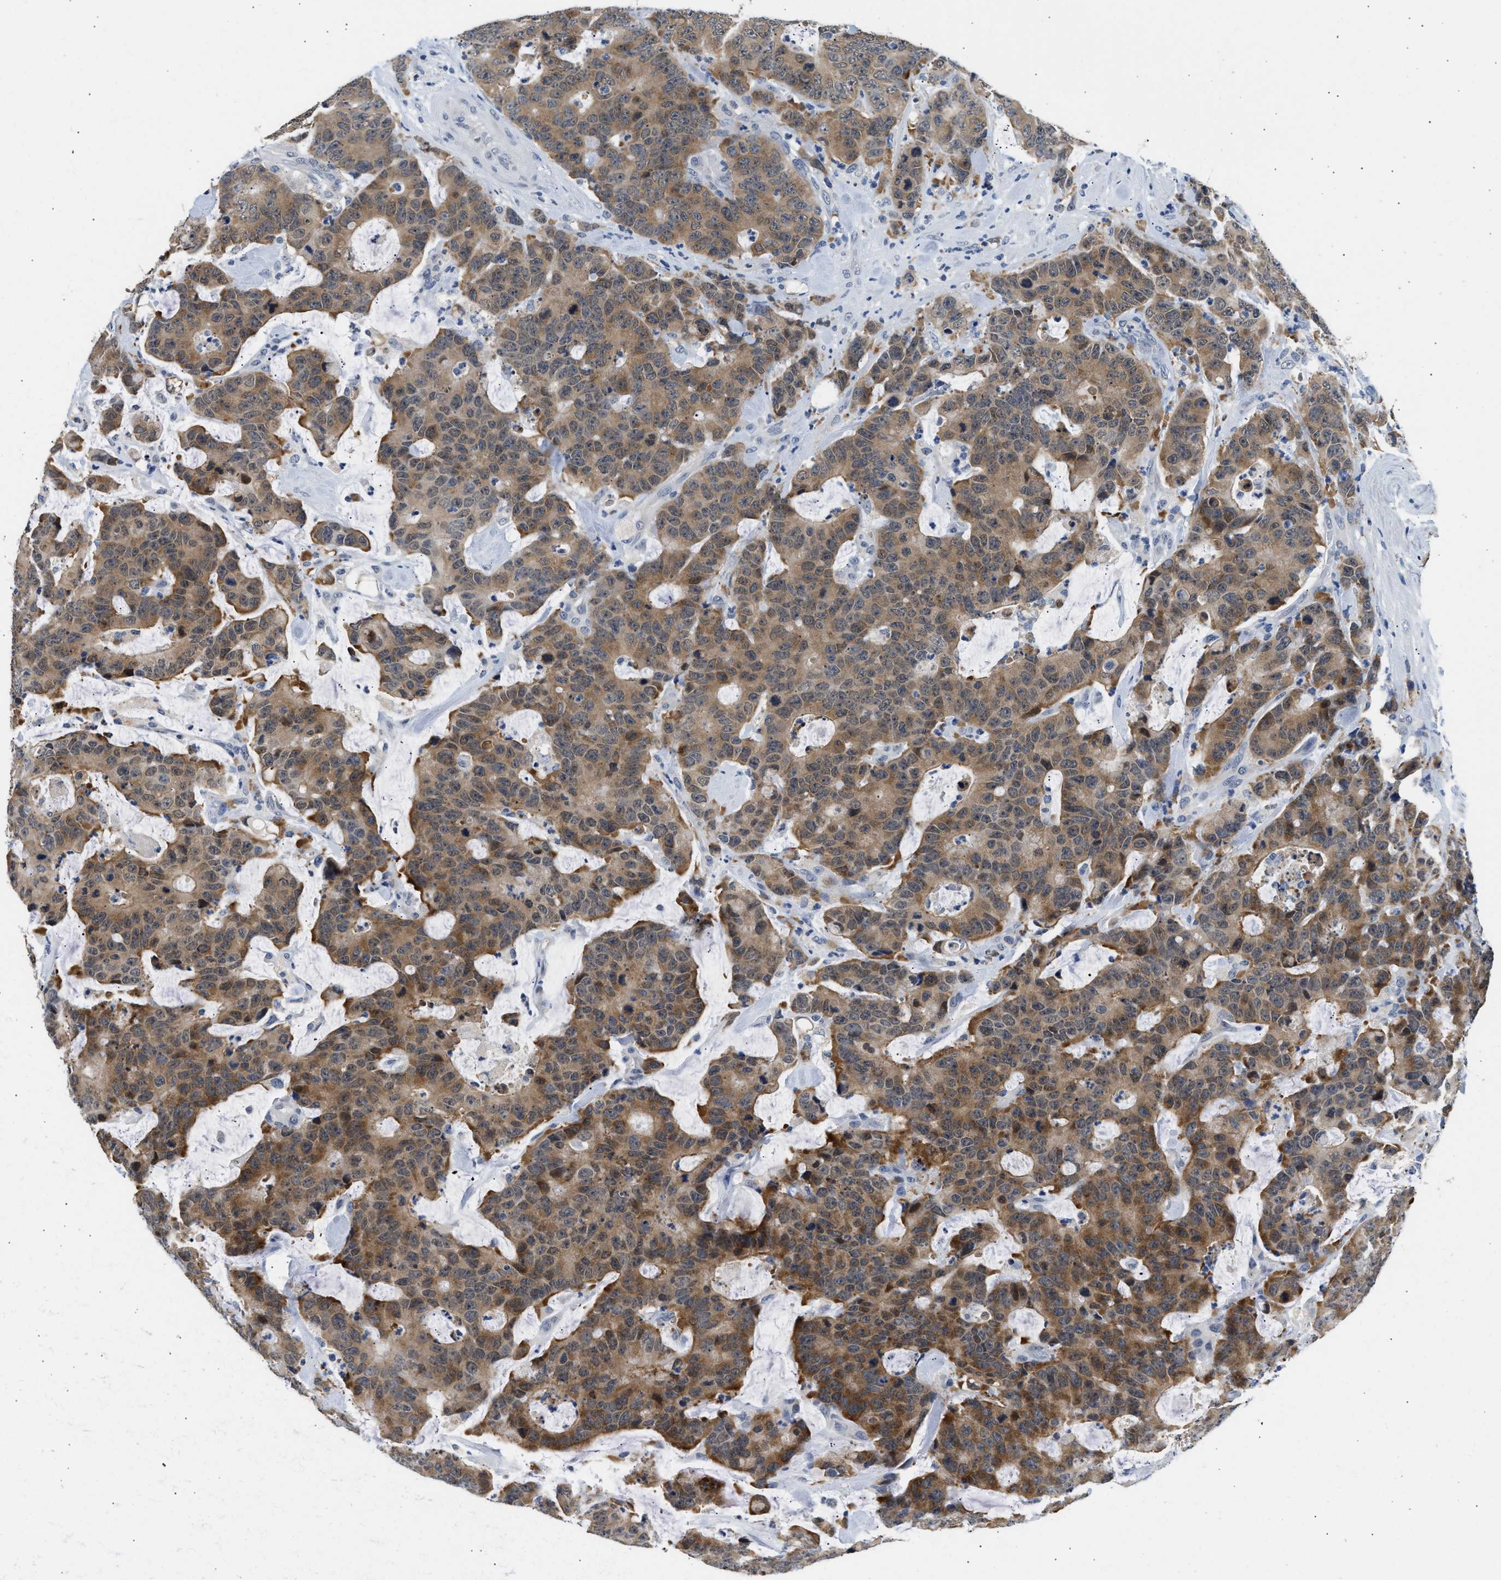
{"staining": {"intensity": "moderate", "quantity": ">75%", "location": "cytoplasmic/membranous"}, "tissue": "colorectal cancer", "cell_type": "Tumor cells", "image_type": "cancer", "snomed": [{"axis": "morphology", "description": "Adenocarcinoma, NOS"}, {"axis": "topography", "description": "Colon"}], "caption": "Colorectal cancer stained for a protein shows moderate cytoplasmic/membranous positivity in tumor cells.", "gene": "PPM1L", "patient": {"sex": "female", "age": 86}}